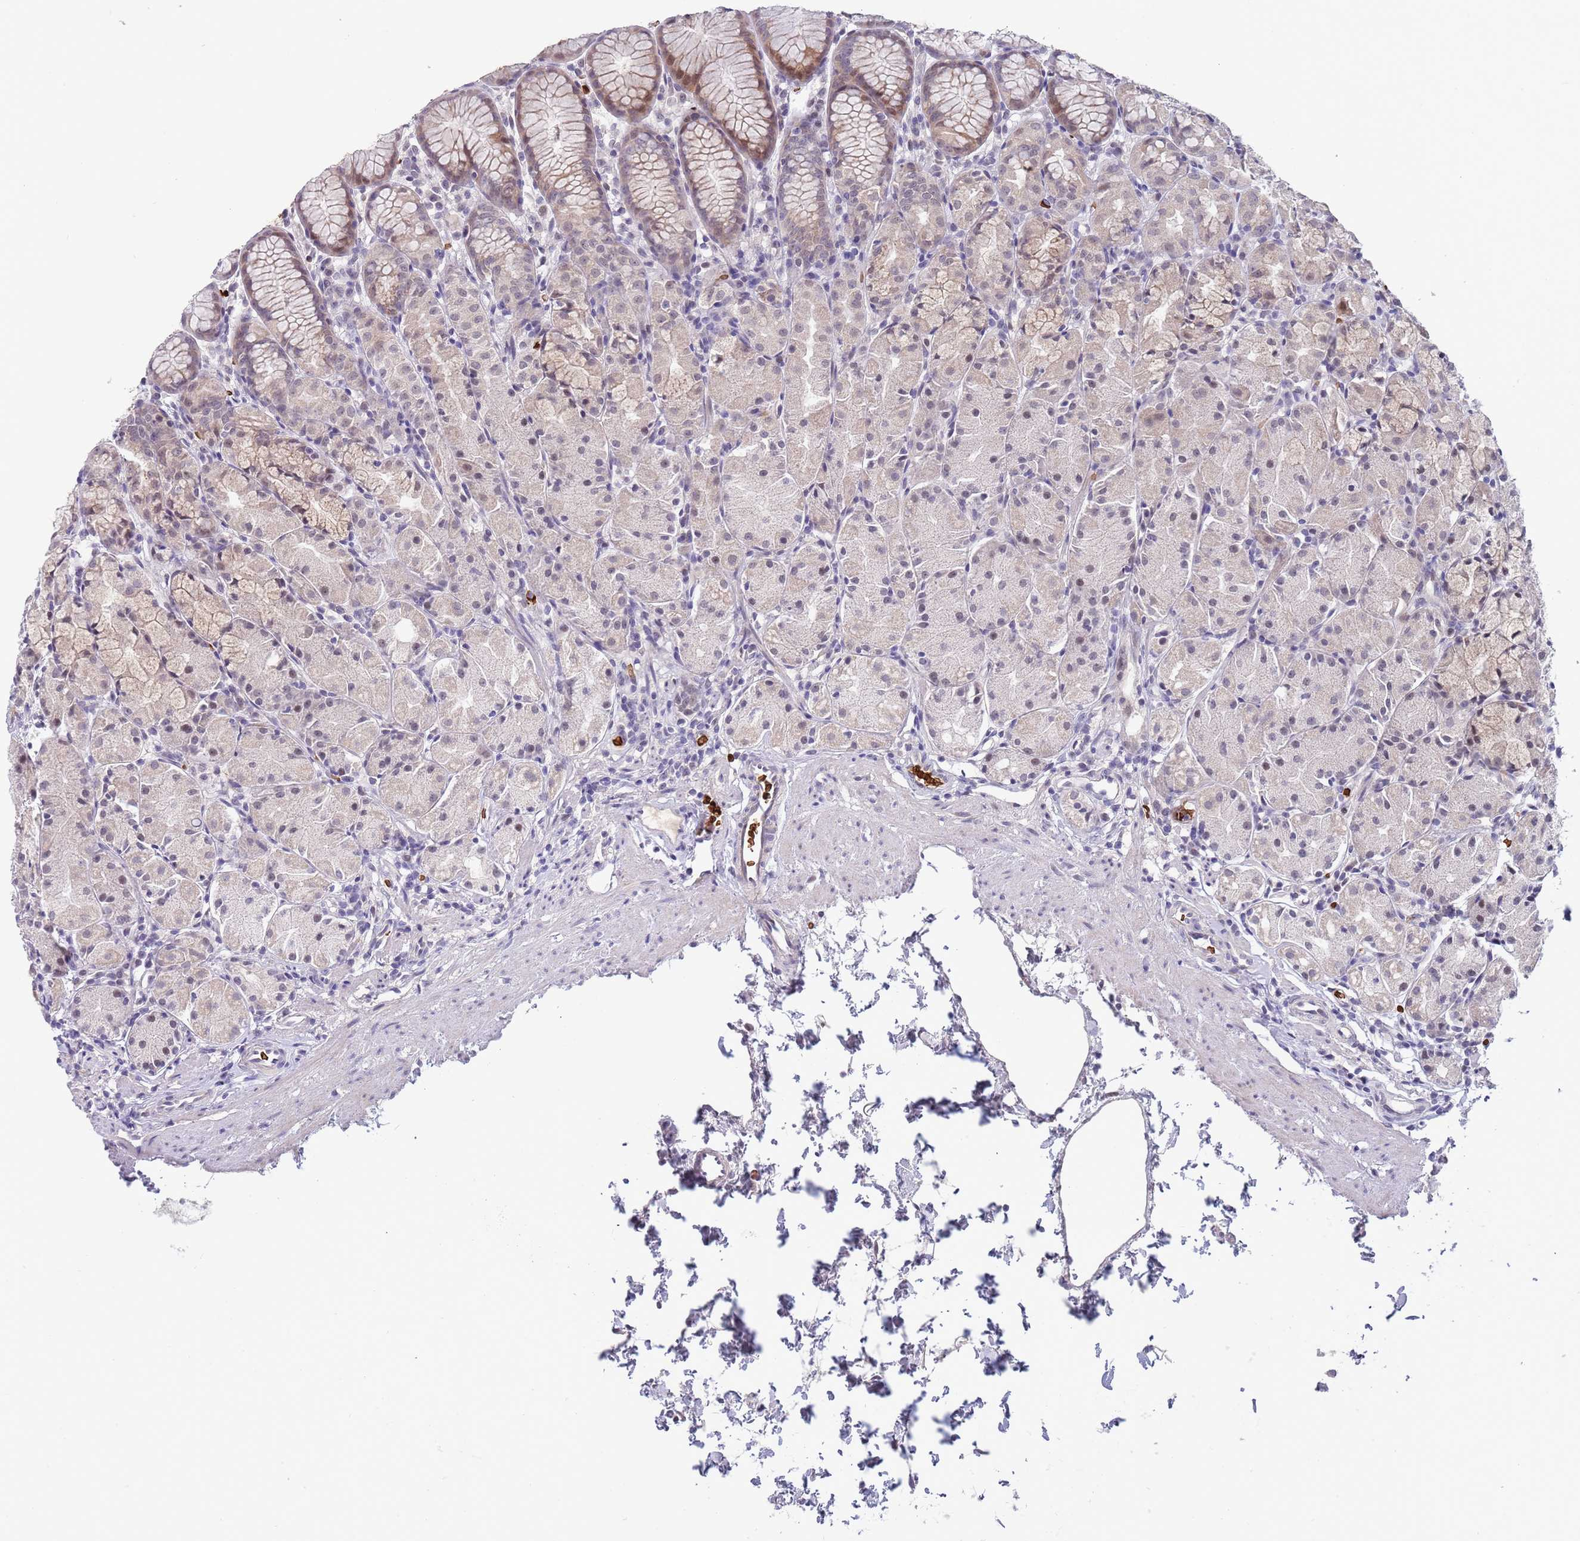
{"staining": {"intensity": "moderate", "quantity": "<25%", "location": "nuclear"}, "tissue": "stomach", "cell_type": "Glandular cells", "image_type": "normal", "snomed": [{"axis": "morphology", "description": "Normal tissue, NOS"}, {"axis": "topography", "description": "Stomach, upper"}], "caption": "Normal stomach exhibits moderate nuclear staining in approximately <25% of glandular cells Nuclei are stained in blue..", "gene": "LYPD6B", "patient": {"sex": "male", "age": 47}}